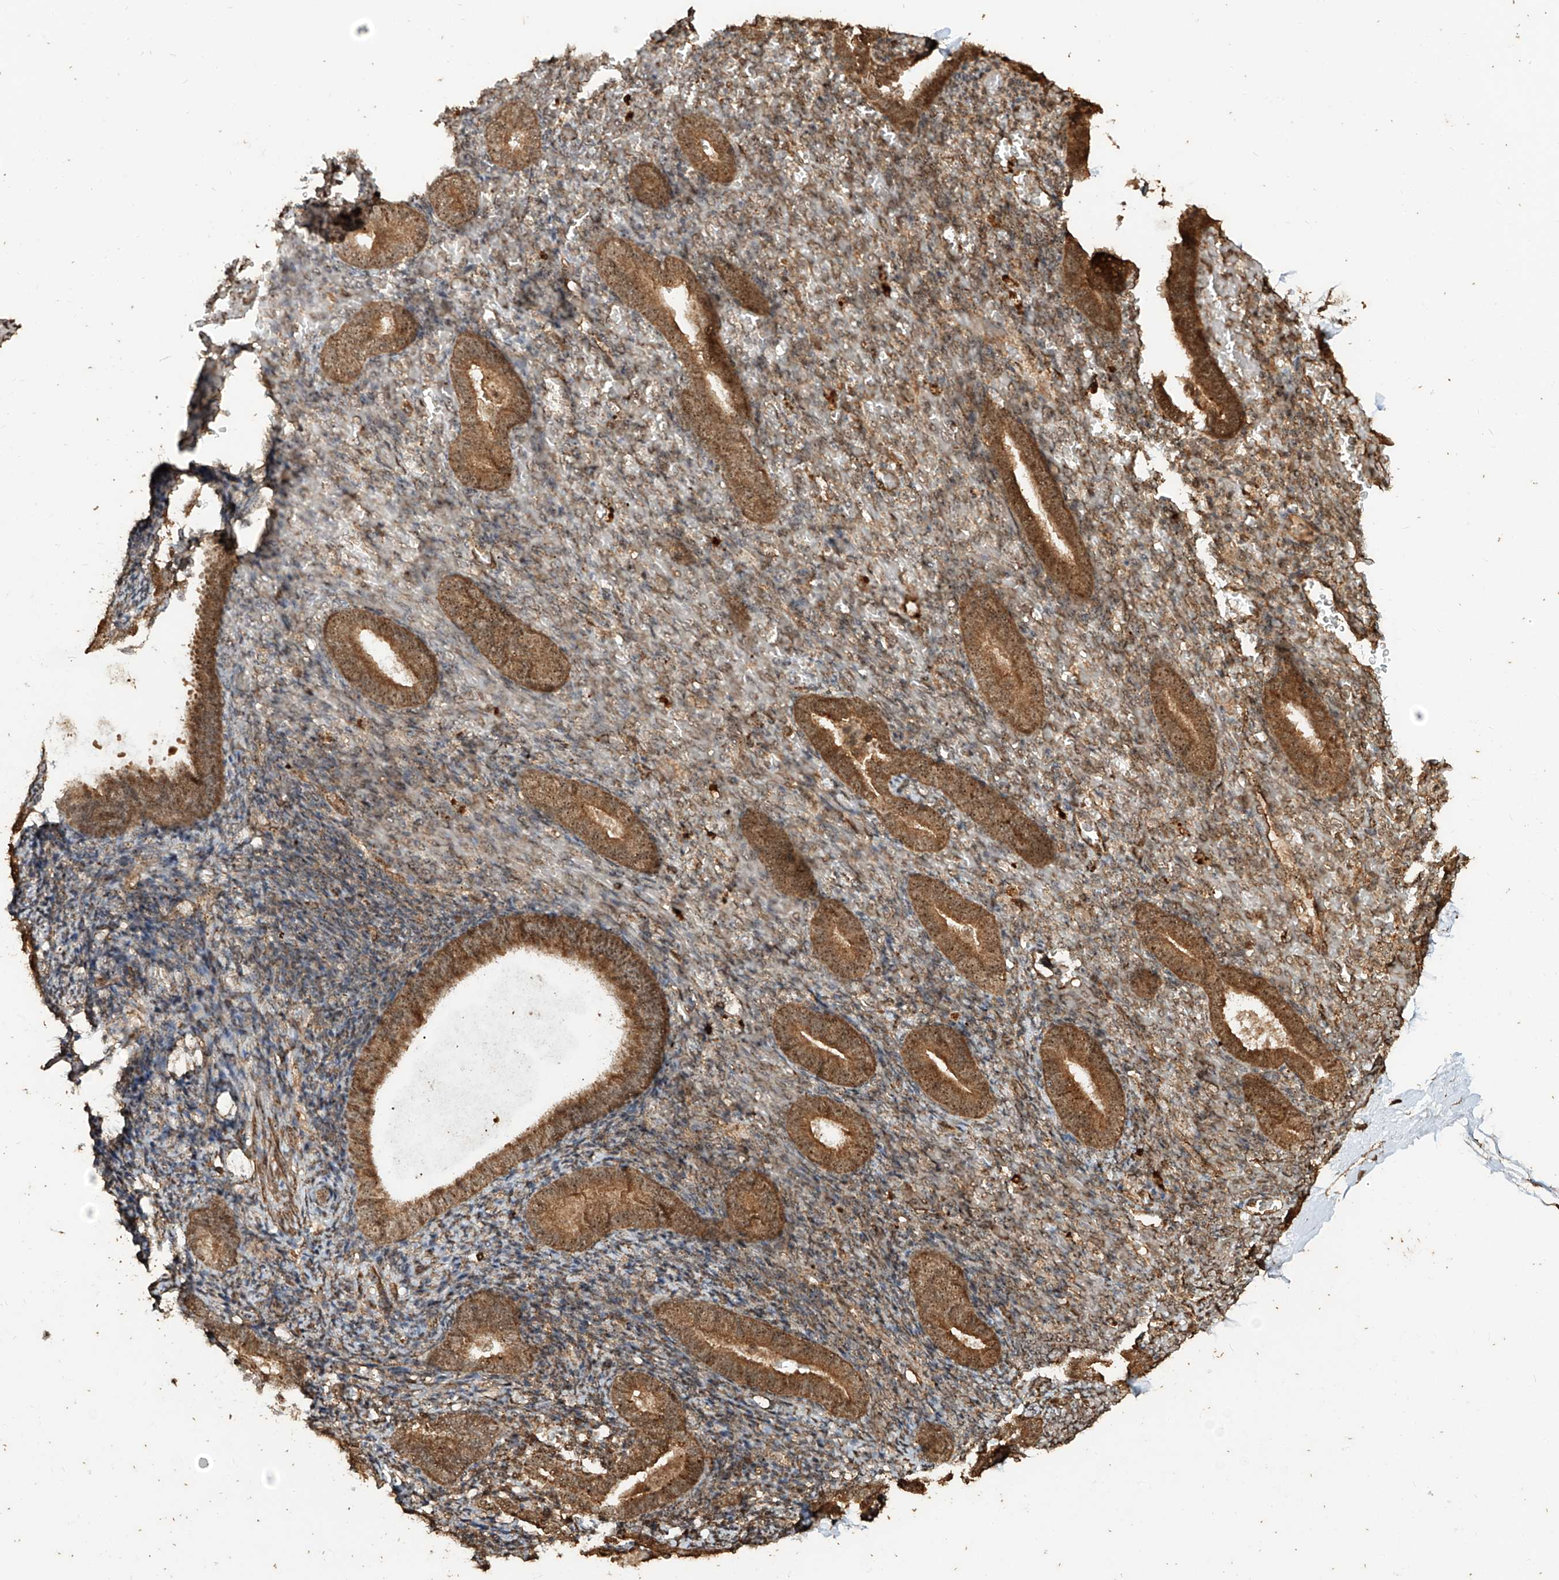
{"staining": {"intensity": "moderate", "quantity": "<25%", "location": "cytoplasmic/membranous"}, "tissue": "endometrium", "cell_type": "Cells in endometrial stroma", "image_type": "normal", "snomed": [{"axis": "morphology", "description": "Normal tissue, NOS"}, {"axis": "topography", "description": "Endometrium"}], "caption": "Immunohistochemistry (IHC) staining of unremarkable endometrium, which shows low levels of moderate cytoplasmic/membranous staining in approximately <25% of cells in endometrial stroma indicating moderate cytoplasmic/membranous protein expression. The staining was performed using DAB (3,3'-diaminobenzidine) (brown) for protein detection and nuclei were counterstained in hematoxylin (blue).", "gene": "ZNF660", "patient": {"sex": "female", "age": 51}}